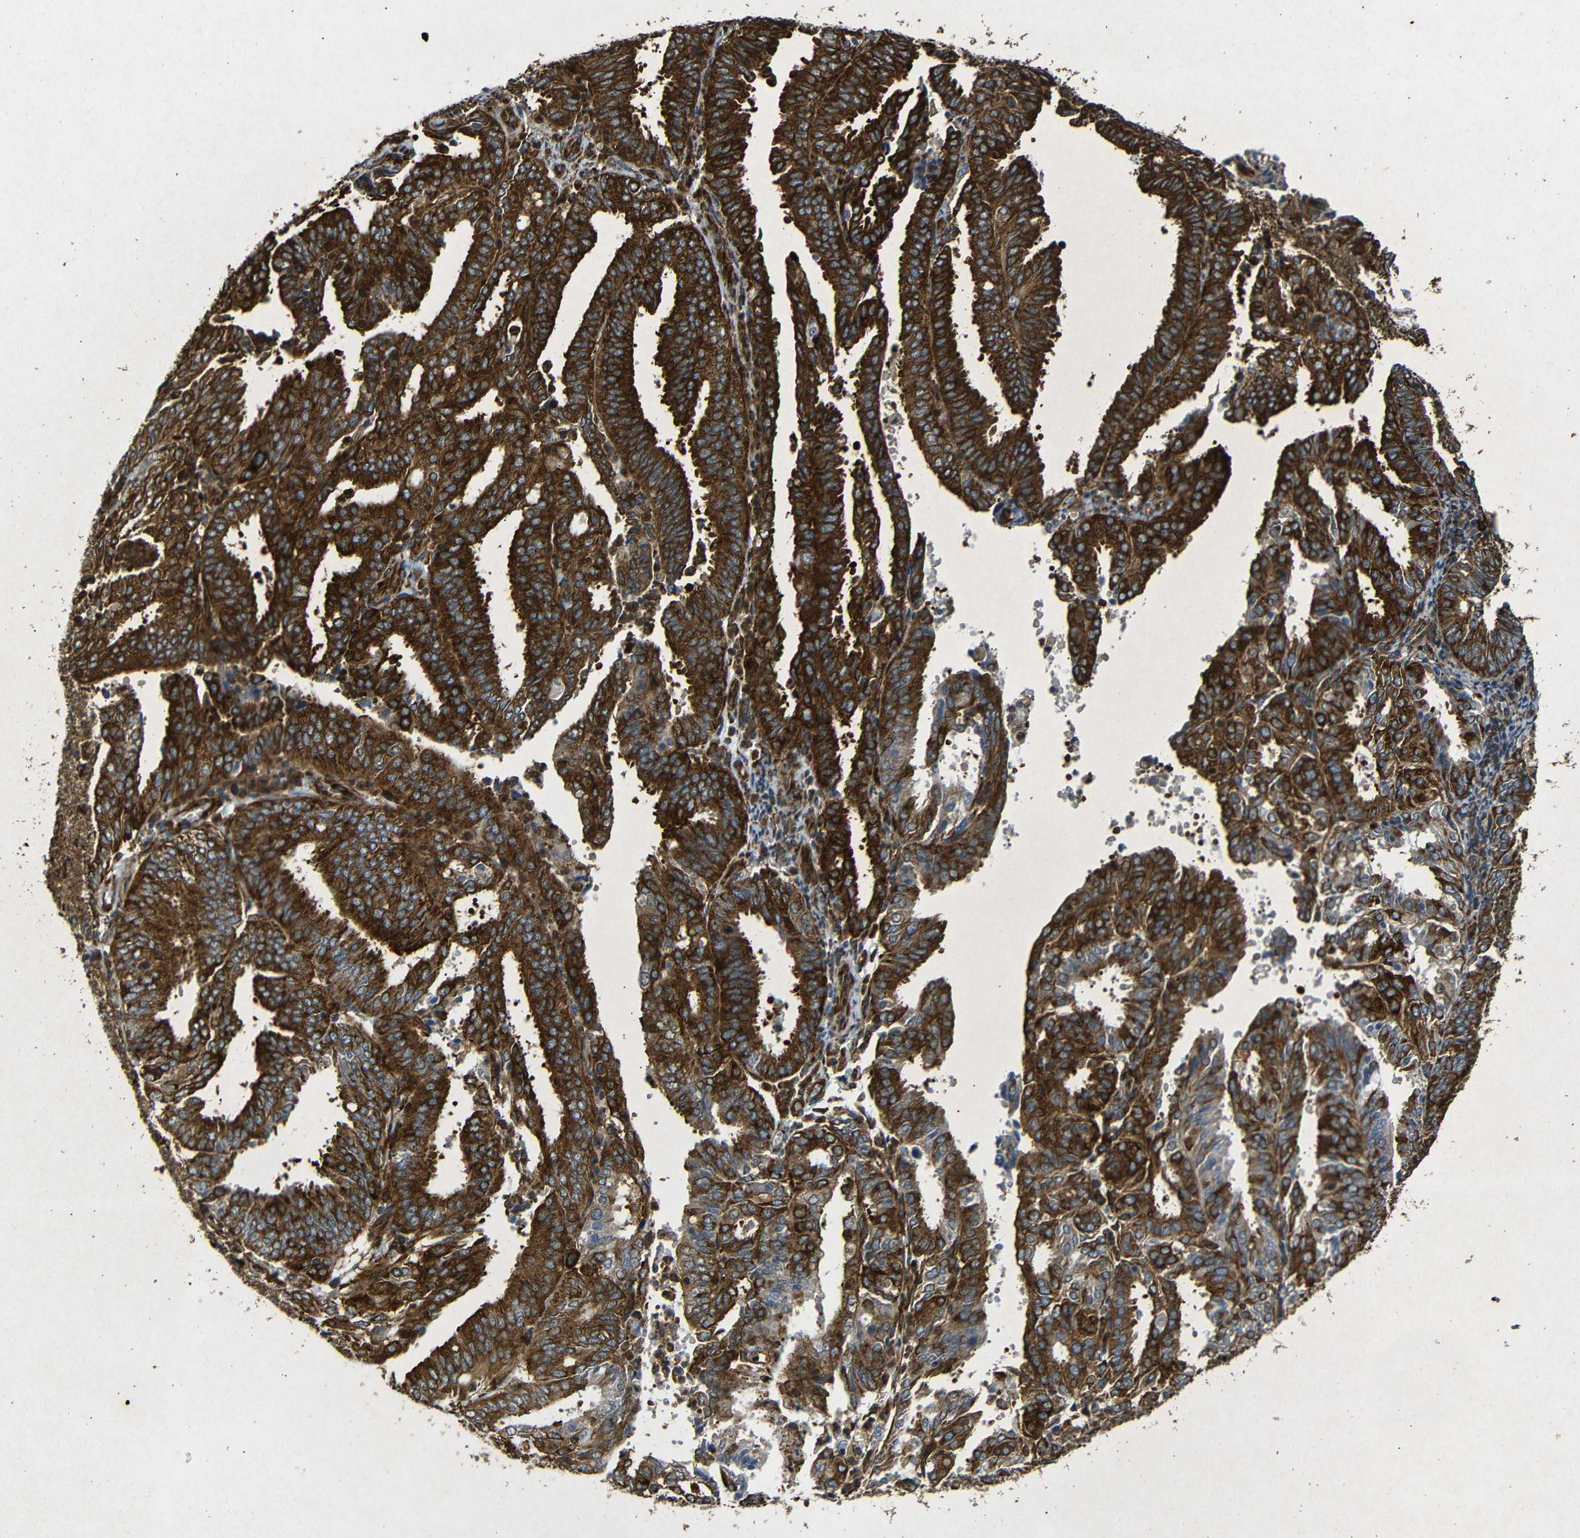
{"staining": {"intensity": "strong", "quantity": ">75%", "location": "cytoplasmic/membranous"}, "tissue": "endometrial cancer", "cell_type": "Tumor cells", "image_type": "cancer", "snomed": [{"axis": "morphology", "description": "Adenocarcinoma, NOS"}, {"axis": "topography", "description": "Uterus"}], "caption": "A histopathology image of endometrial cancer (adenocarcinoma) stained for a protein exhibits strong cytoplasmic/membranous brown staining in tumor cells.", "gene": "BTF3", "patient": {"sex": "female", "age": 60}}